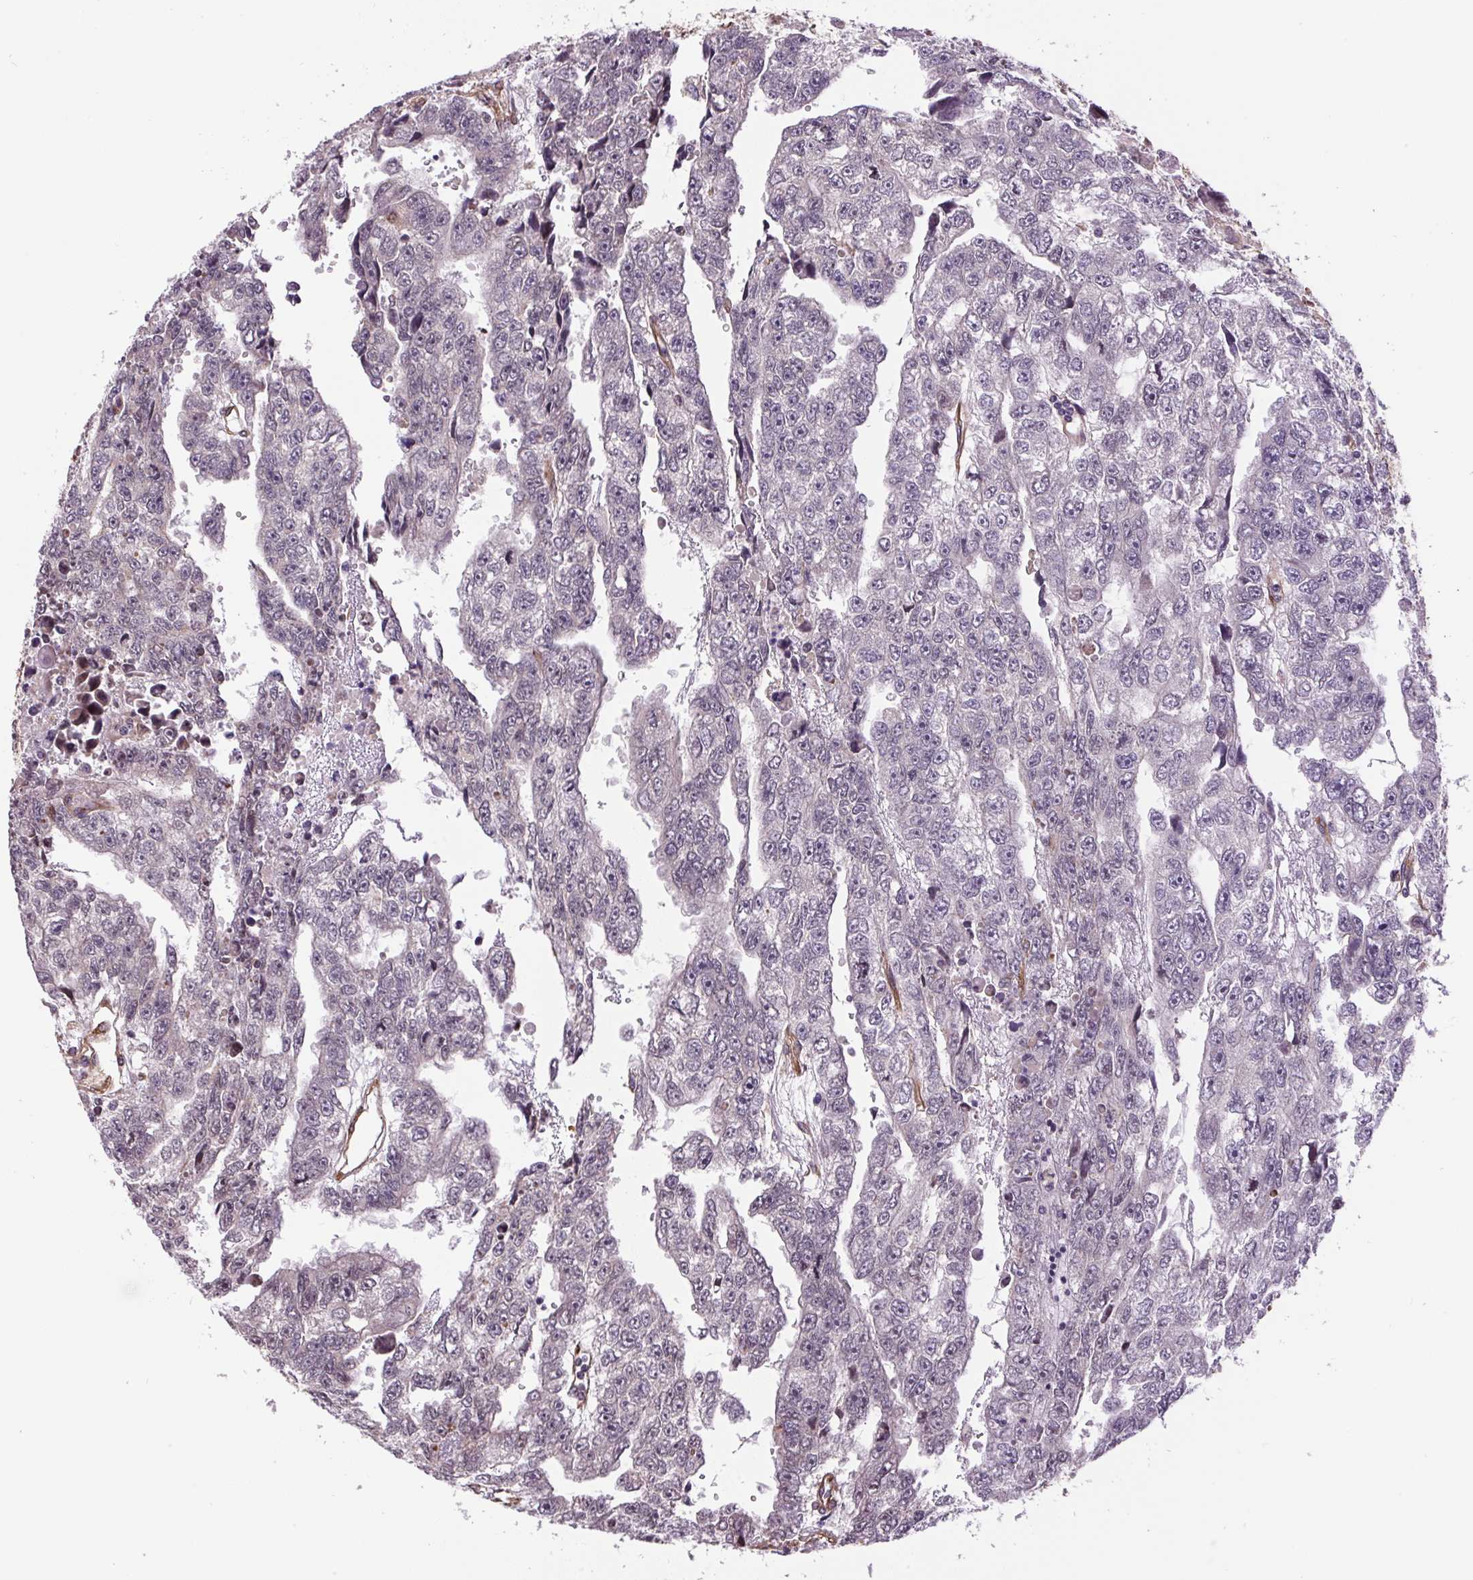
{"staining": {"intensity": "weak", "quantity": "25%-75%", "location": "nuclear"}, "tissue": "testis cancer", "cell_type": "Tumor cells", "image_type": "cancer", "snomed": [{"axis": "morphology", "description": "Carcinoma, Embryonal, NOS"}, {"axis": "topography", "description": "Testis"}], "caption": "High-power microscopy captured an IHC photomicrograph of testis embryonal carcinoma, revealing weak nuclear expression in approximately 25%-75% of tumor cells.", "gene": "SEPTIN10", "patient": {"sex": "male", "age": 20}}